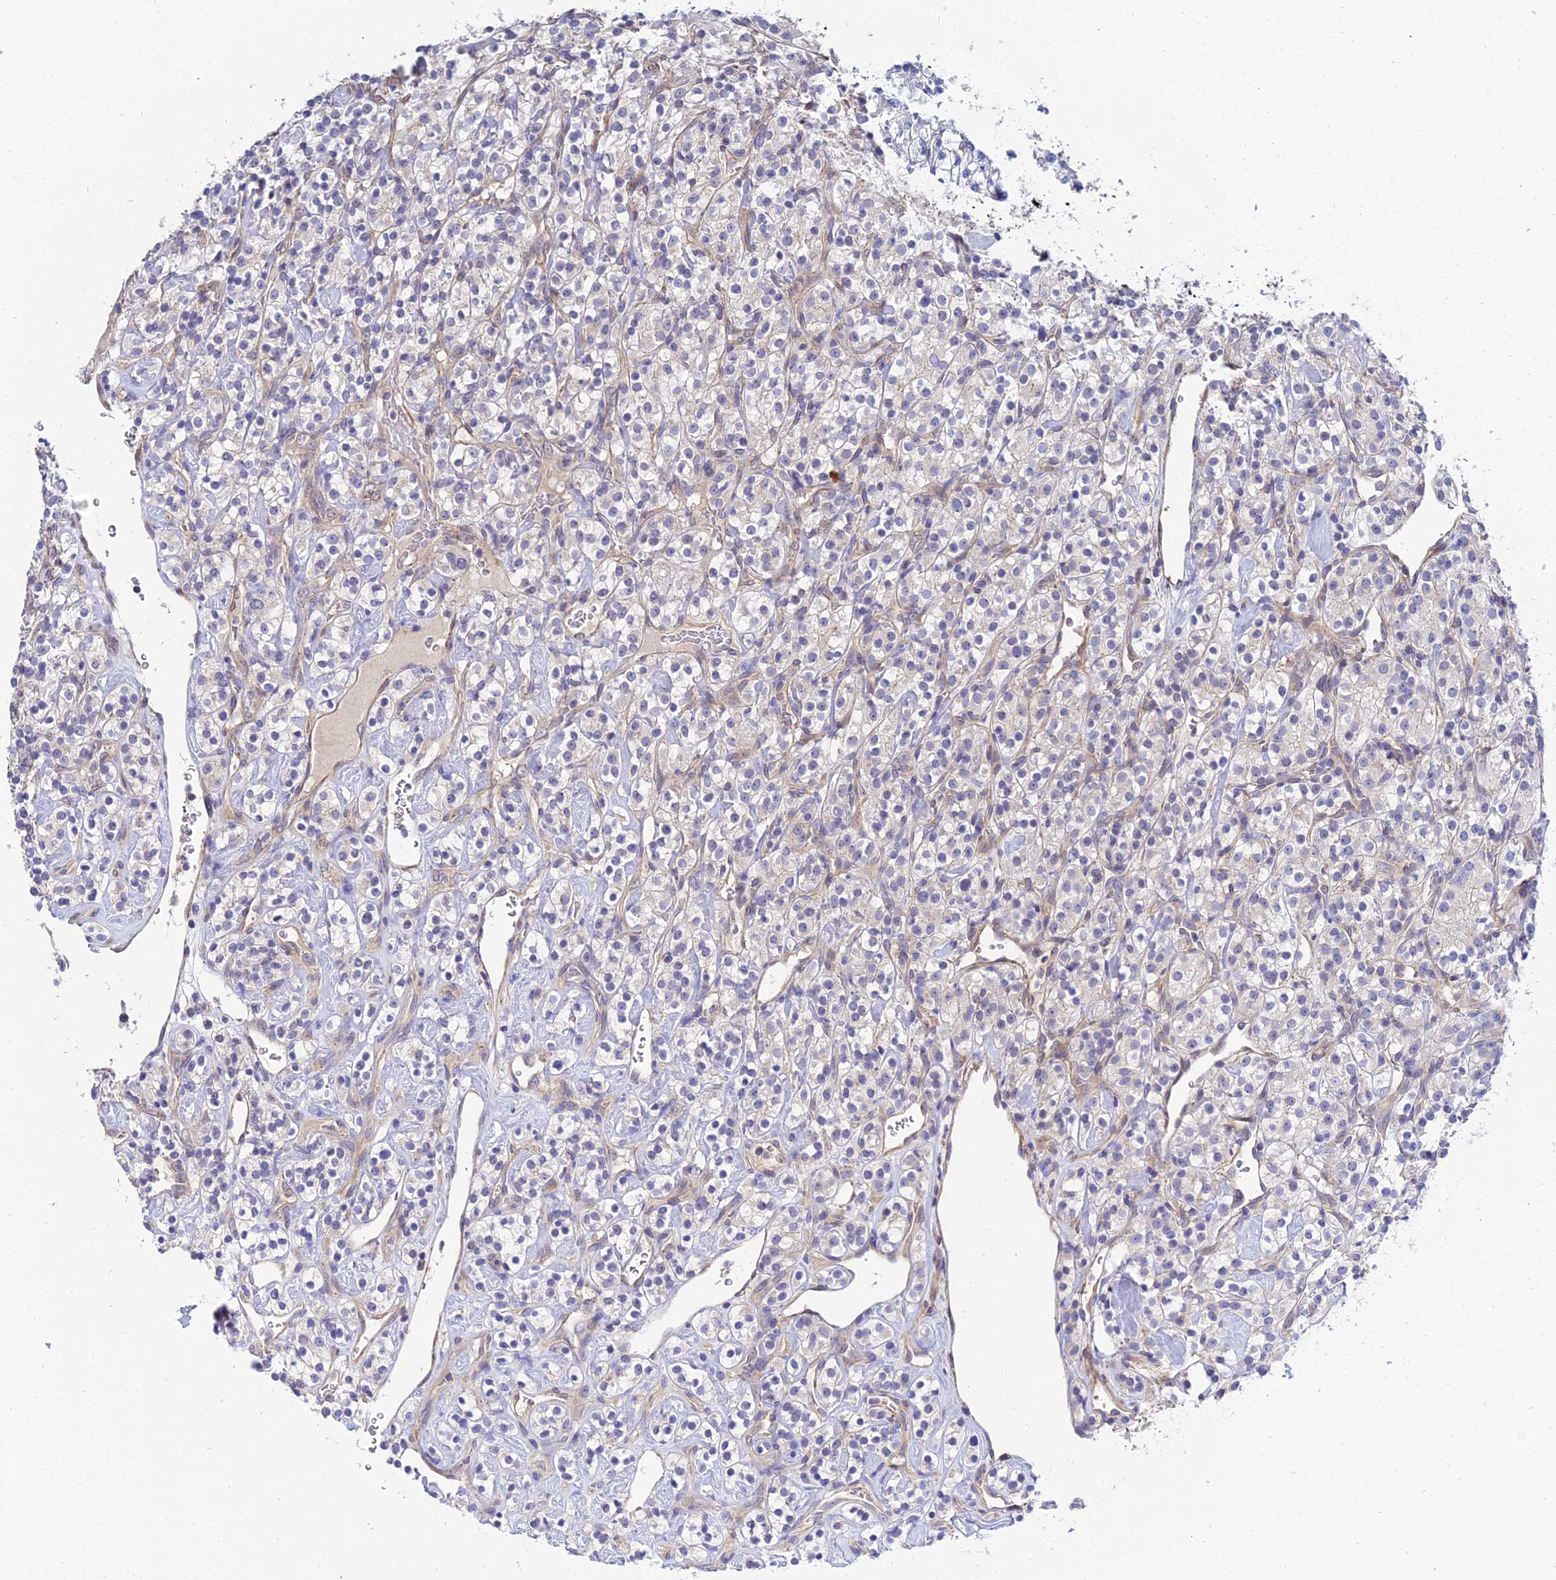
{"staining": {"intensity": "negative", "quantity": "none", "location": "none"}, "tissue": "renal cancer", "cell_type": "Tumor cells", "image_type": "cancer", "snomed": [{"axis": "morphology", "description": "Adenocarcinoma, NOS"}, {"axis": "topography", "description": "Kidney"}], "caption": "A high-resolution histopathology image shows immunohistochemistry staining of renal cancer, which shows no significant staining in tumor cells.", "gene": "APOBEC3H", "patient": {"sex": "male", "age": 77}}